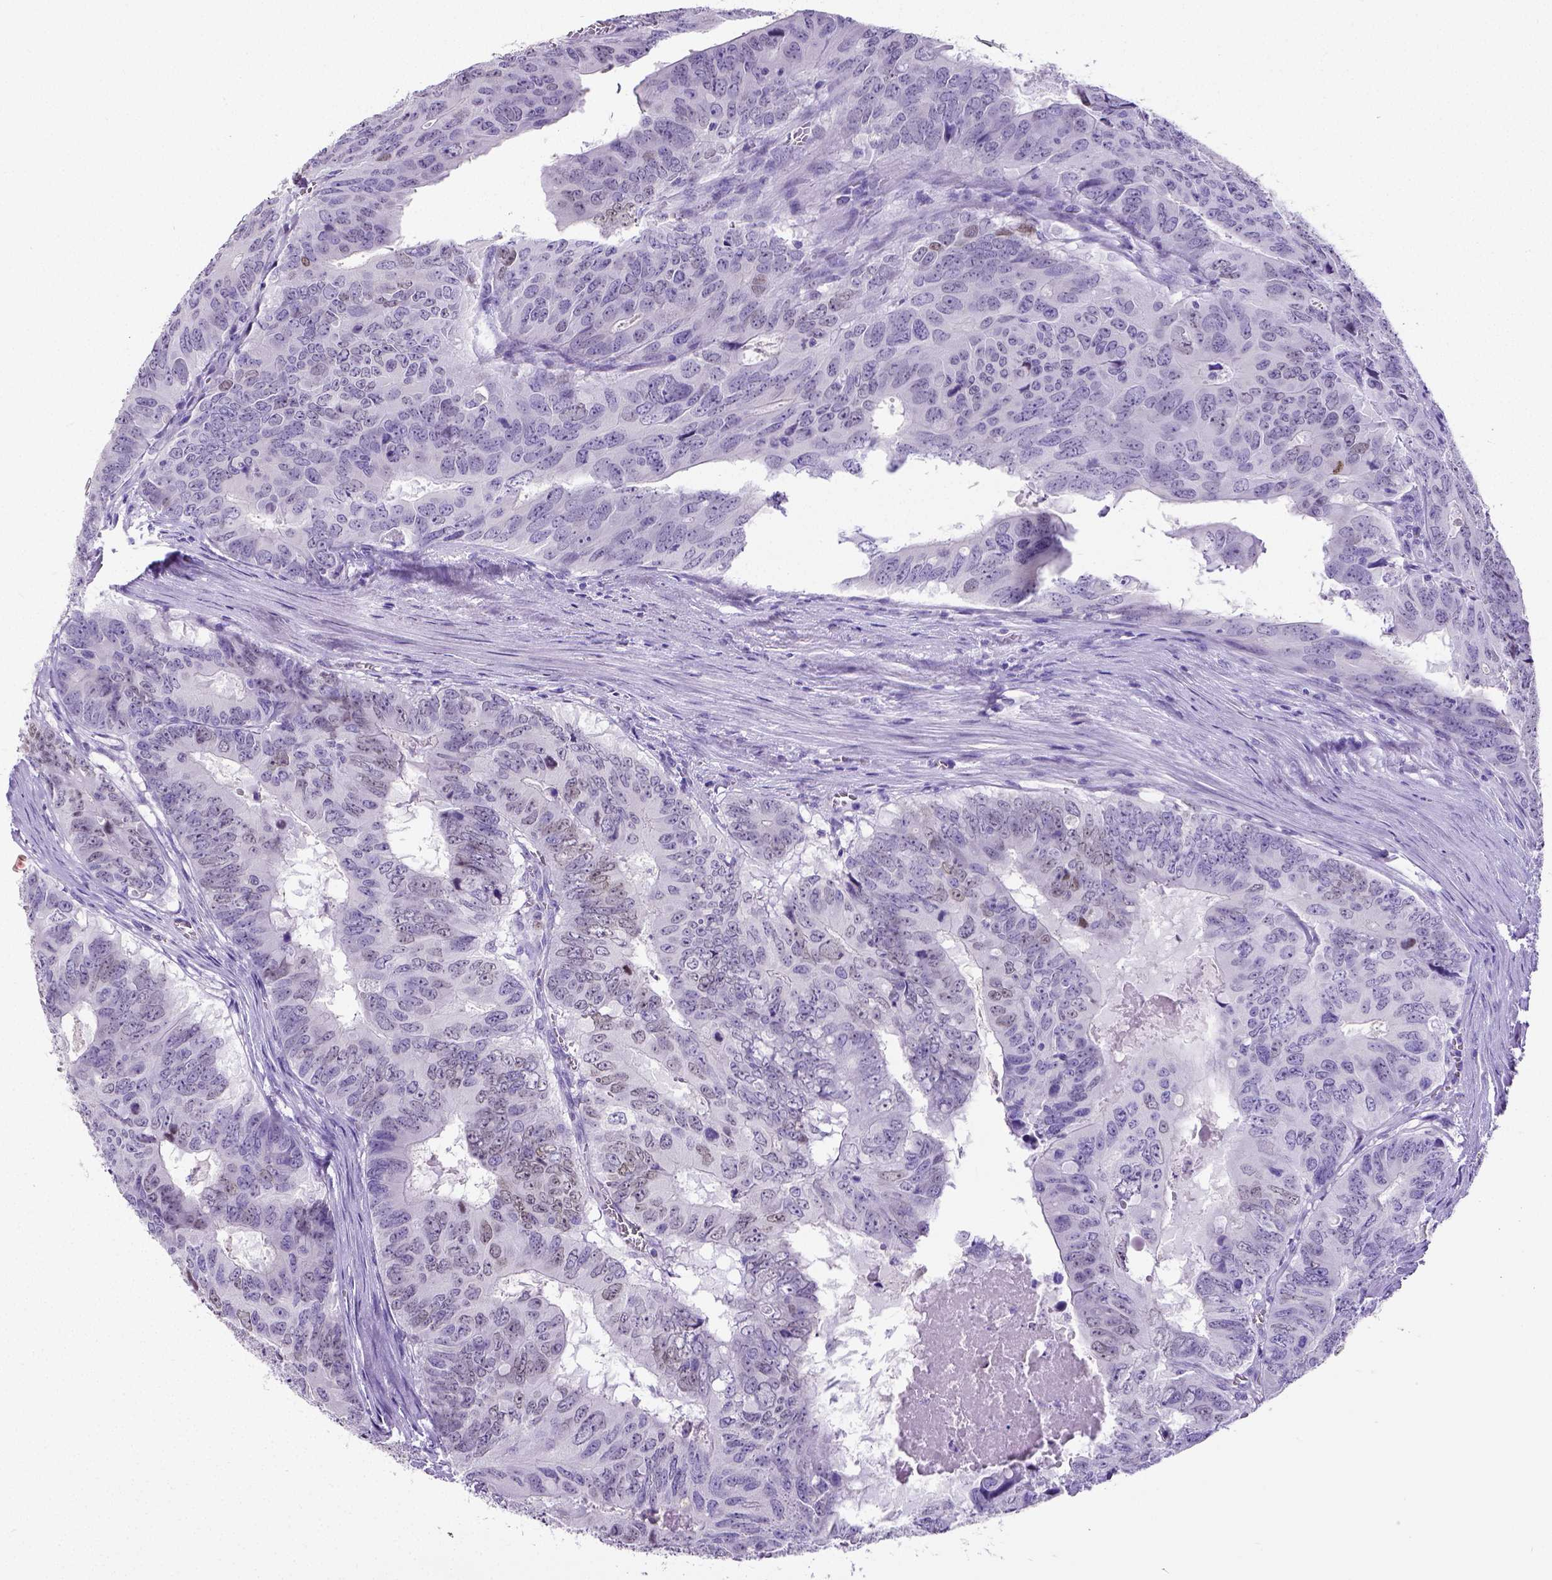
{"staining": {"intensity": "weak", "quantity": "25%-75%", "location": "nuclear"}, "tissue": "colorectal cancer", "cell_type": "Tumor cells", "image_type": "cancer", "snomed": [{"axis": "morphology", "description": "Adenocarcinoma, NOS"}, {"axis": "topography", "description": "Colon"}], "caption": "The histopathology image displays staining of colorectal cancer, revealing weak nuclear protein expression (brown color) within tumor cells.", "gene": "SATB2", "patient": {"sex": "male", "age": 79}}